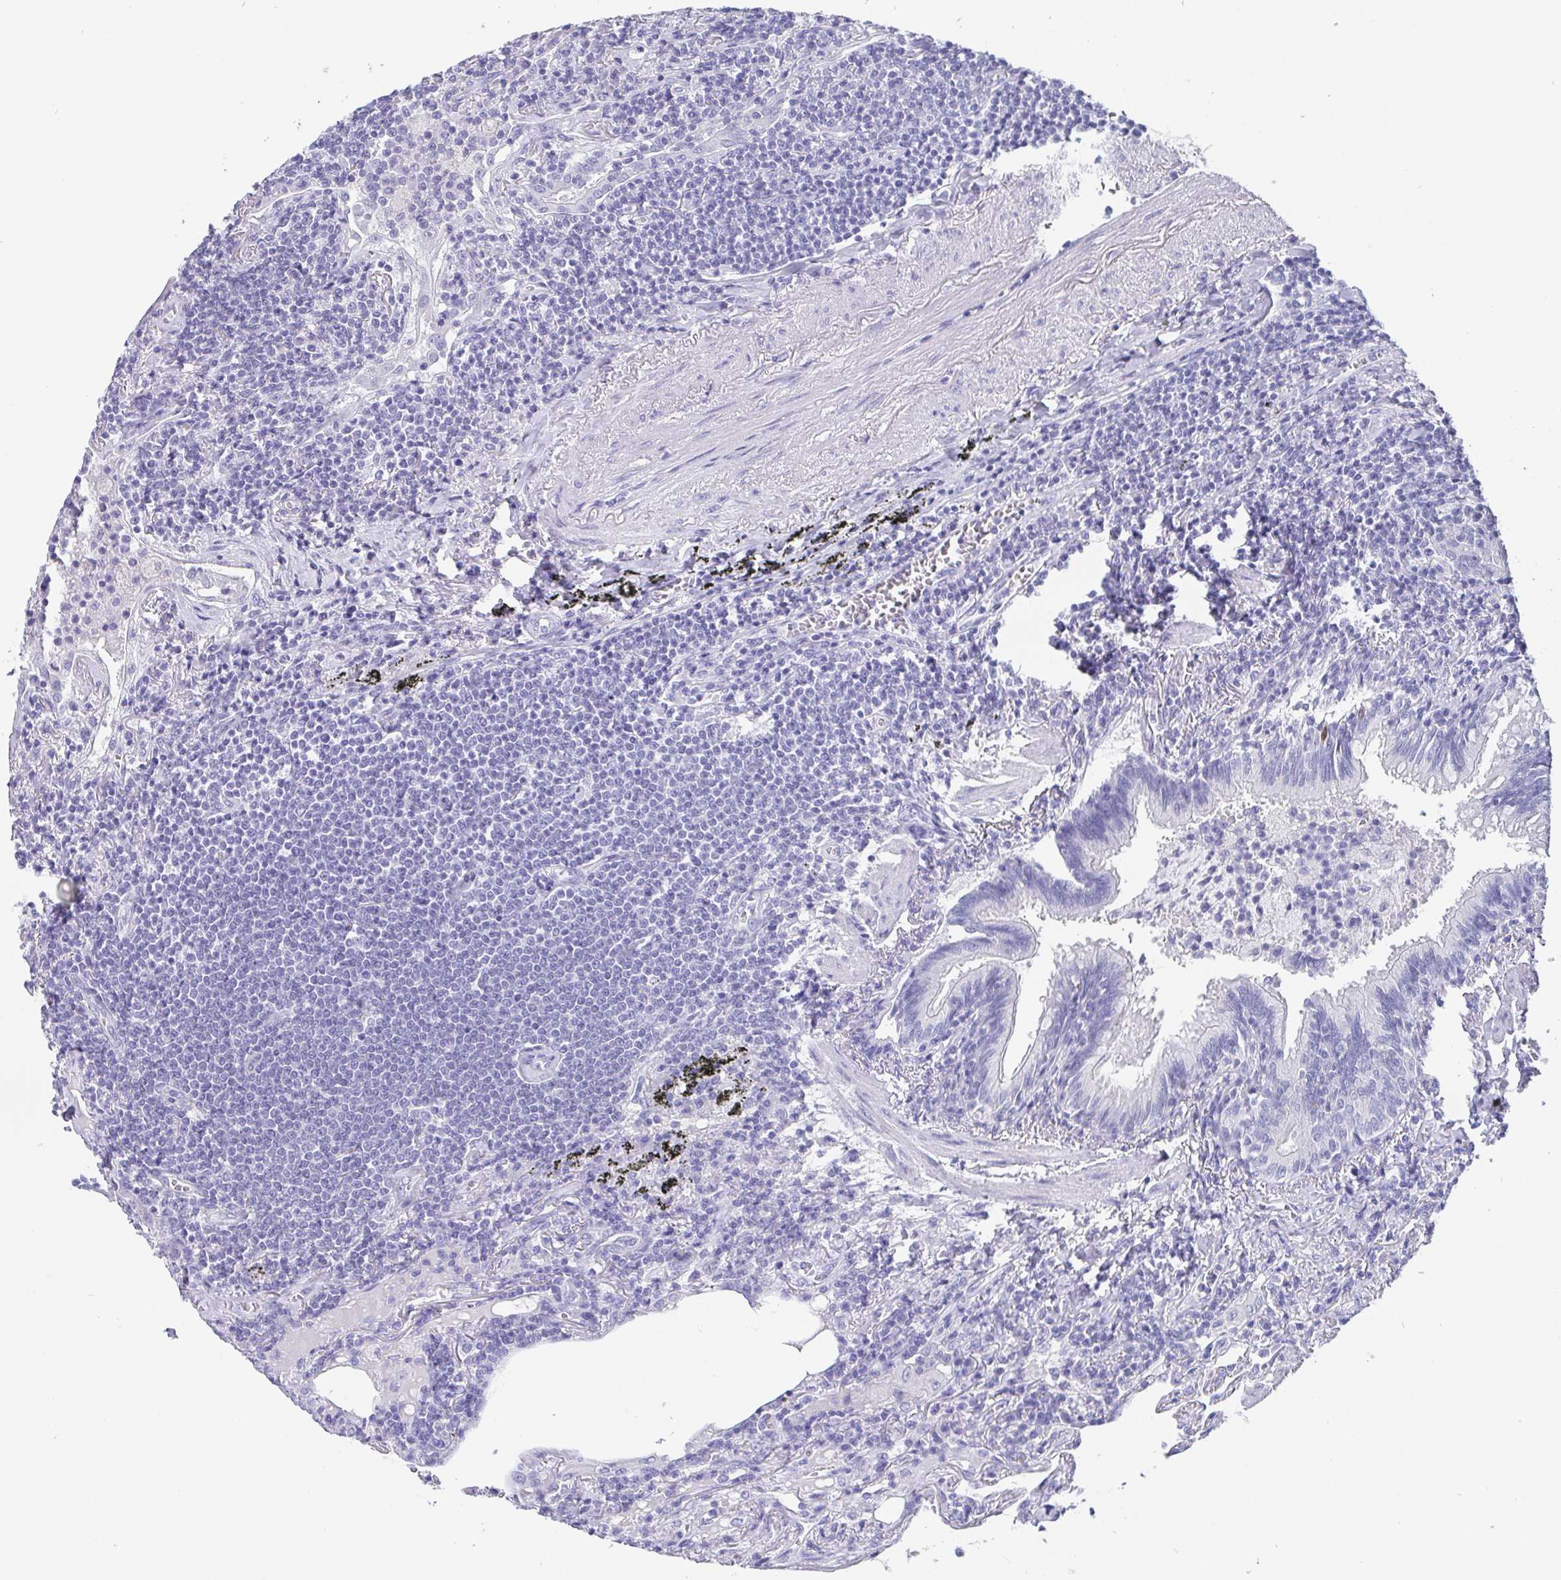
{"staining": {"intensity": "negative", "quantity": "none", "location": "none"}, "tissue": "lymphoma", "cell_type": "Tumor cells", "image_type": "cancer", "snomed": [{"axis": "morphology", "description": "Malignant lymphoma, non-Hodgkin's type, Low grade"}, {"axis": "topography", "description": "Lung"}], "caption": "Tumor cells are negative for protein expression in human lymphoma.", "gene": "SCGN", "patient": {"sex": "female", "age": 71}}